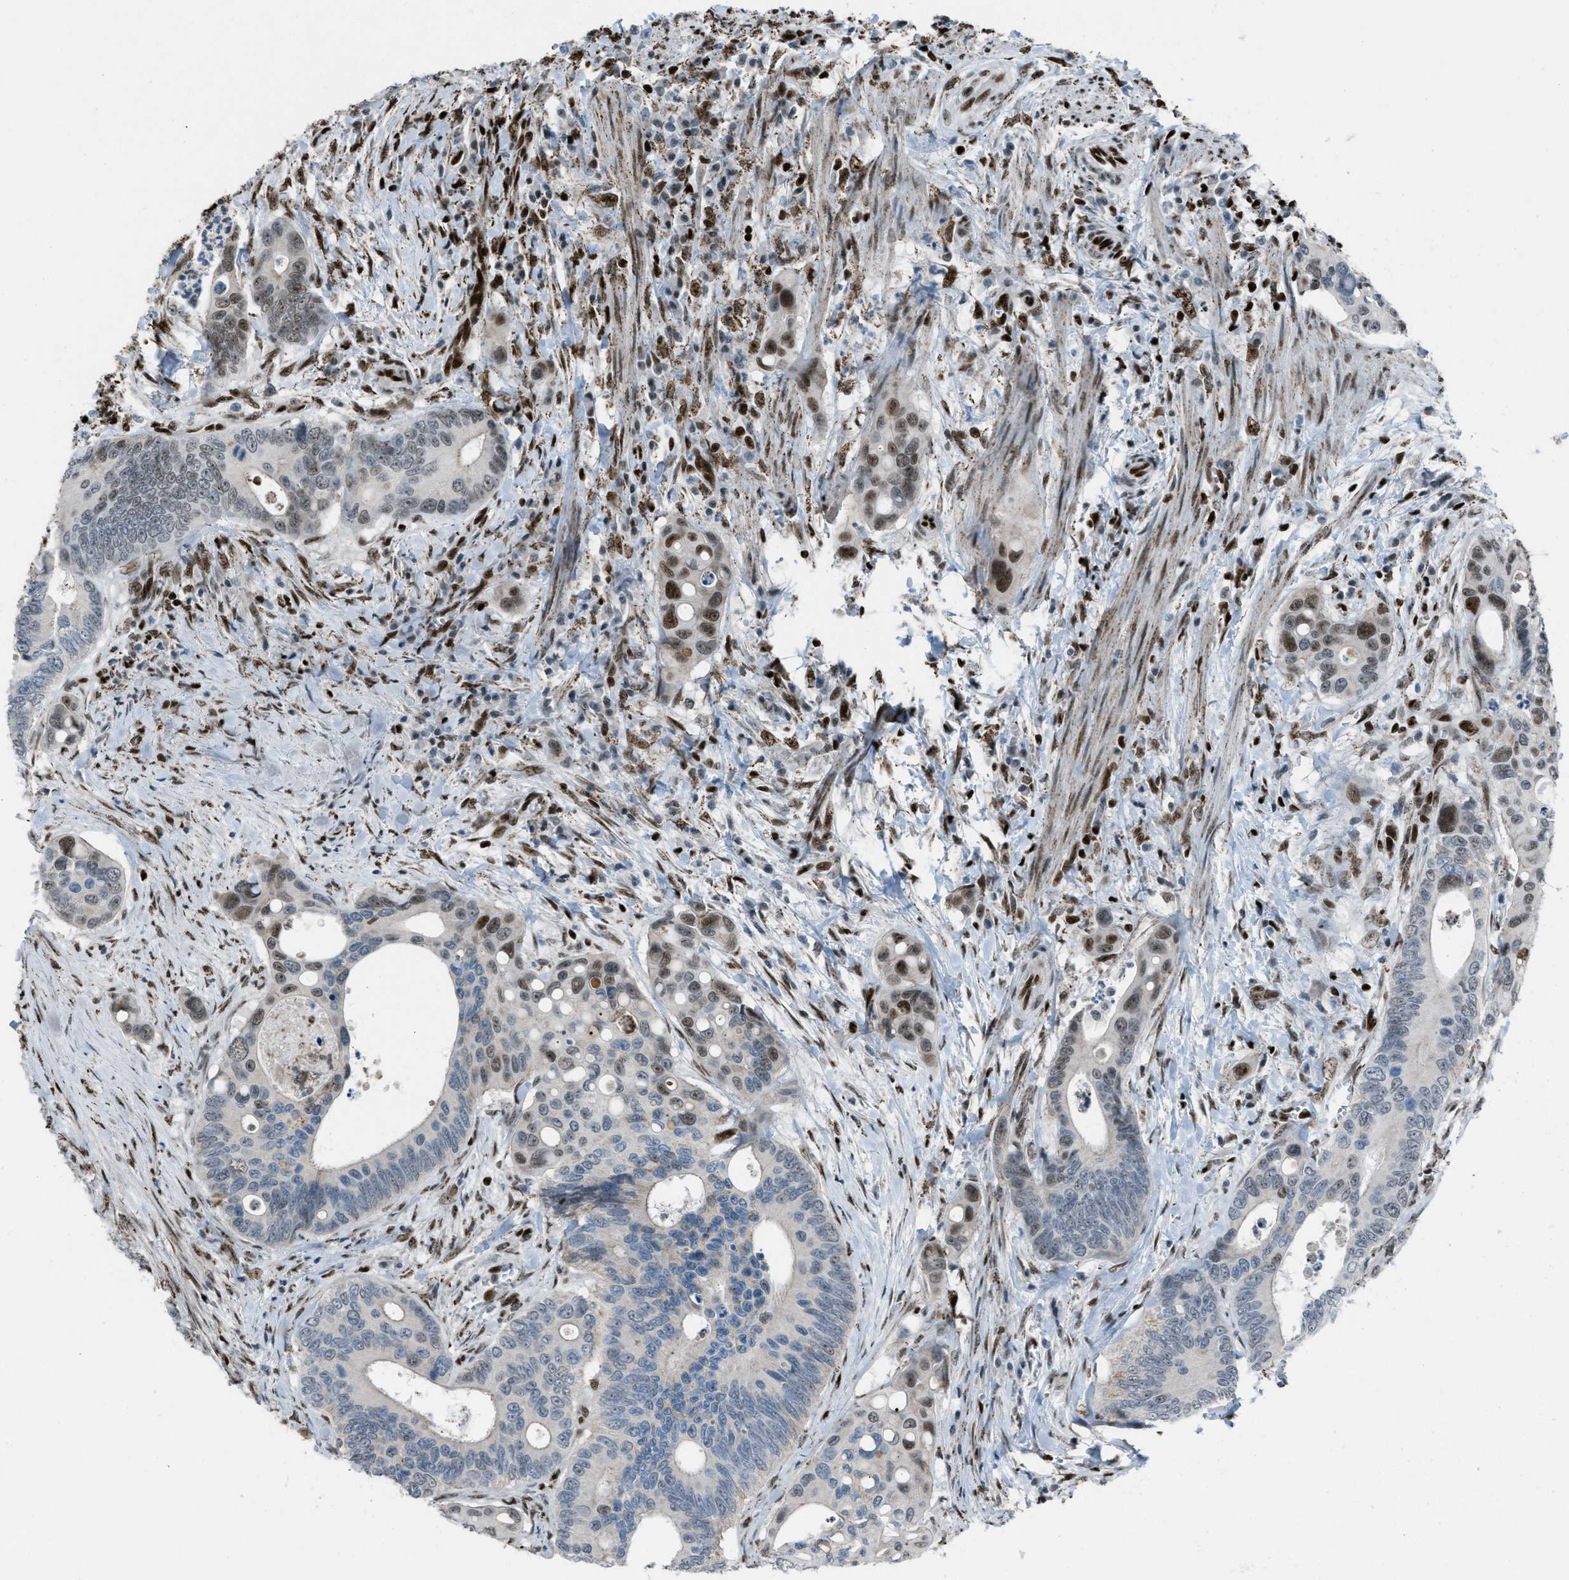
{"staining": {"intensity": "moderate", "quantity": "25%-75%", "location": "nuclear"}, "tissue": "colorectal cancer", "cell_type": "Tumor cells", "image_type": "cancer", "snomed": [{"axis": "morphology", "description": "Inflammation, NOS"}, {"axis": "morphology", "description": "Adenocarcinoma, NOS"}, {"axis": "topography", "description": "Colon"}], "caption": "IHC histopathology image of neoplastic tissue: colorectal cancer (adenocarcinoma) stained using immunohistochemistry exhibits medium levels of moderate protein expression localized specifically in the nuclear of tumor cells, appearing as a nuclear brown color.", "gene": "SLFN5", "patient": {"sex": "male", "age": 72}}